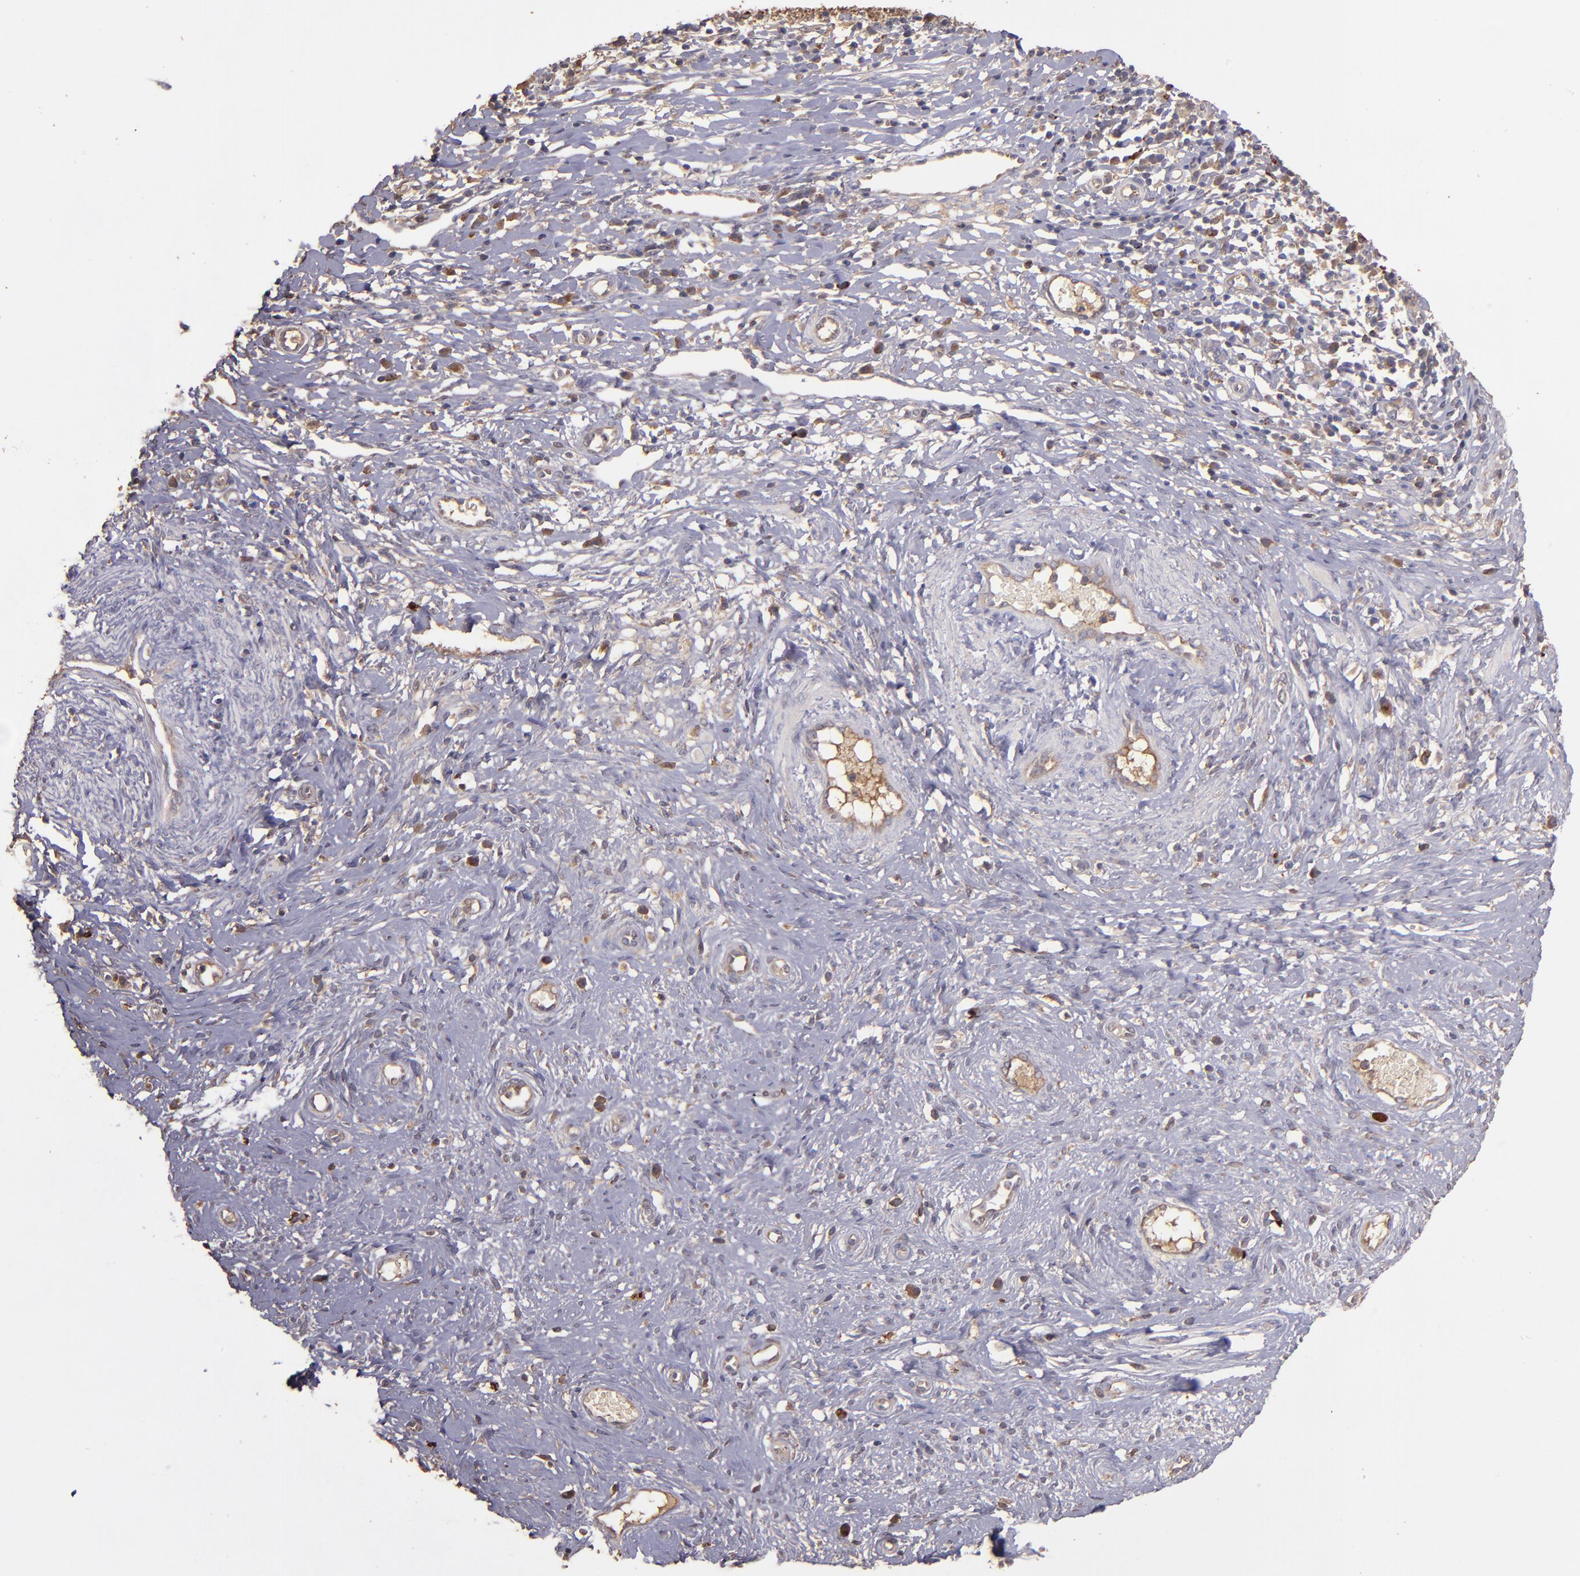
{"staining": {"intensity": "moderate", "quantity": ">75%", "location": "cytoplasmic/membranous"}, "tissue": "cervical cancer", "cell_type": "Tumor cells", "image_type": "cancer", "snomed": [{"axis": "morphology", "description": "Normal tissue, NOS"}, {"axis": "morphology", "description": "Squamous cell carcinoma, NOS"}, {"axis": "topography", "description": "Cervix"}], "caption": "Cervical squamous cell carcinoma was stained to show a protein in brown. There is medium levels of moderate cytoplasmic/membranous expression in approximately >75% of tumor cells.", "gene": "SRRD", "patient": {"sex": "female", "age": 39}}